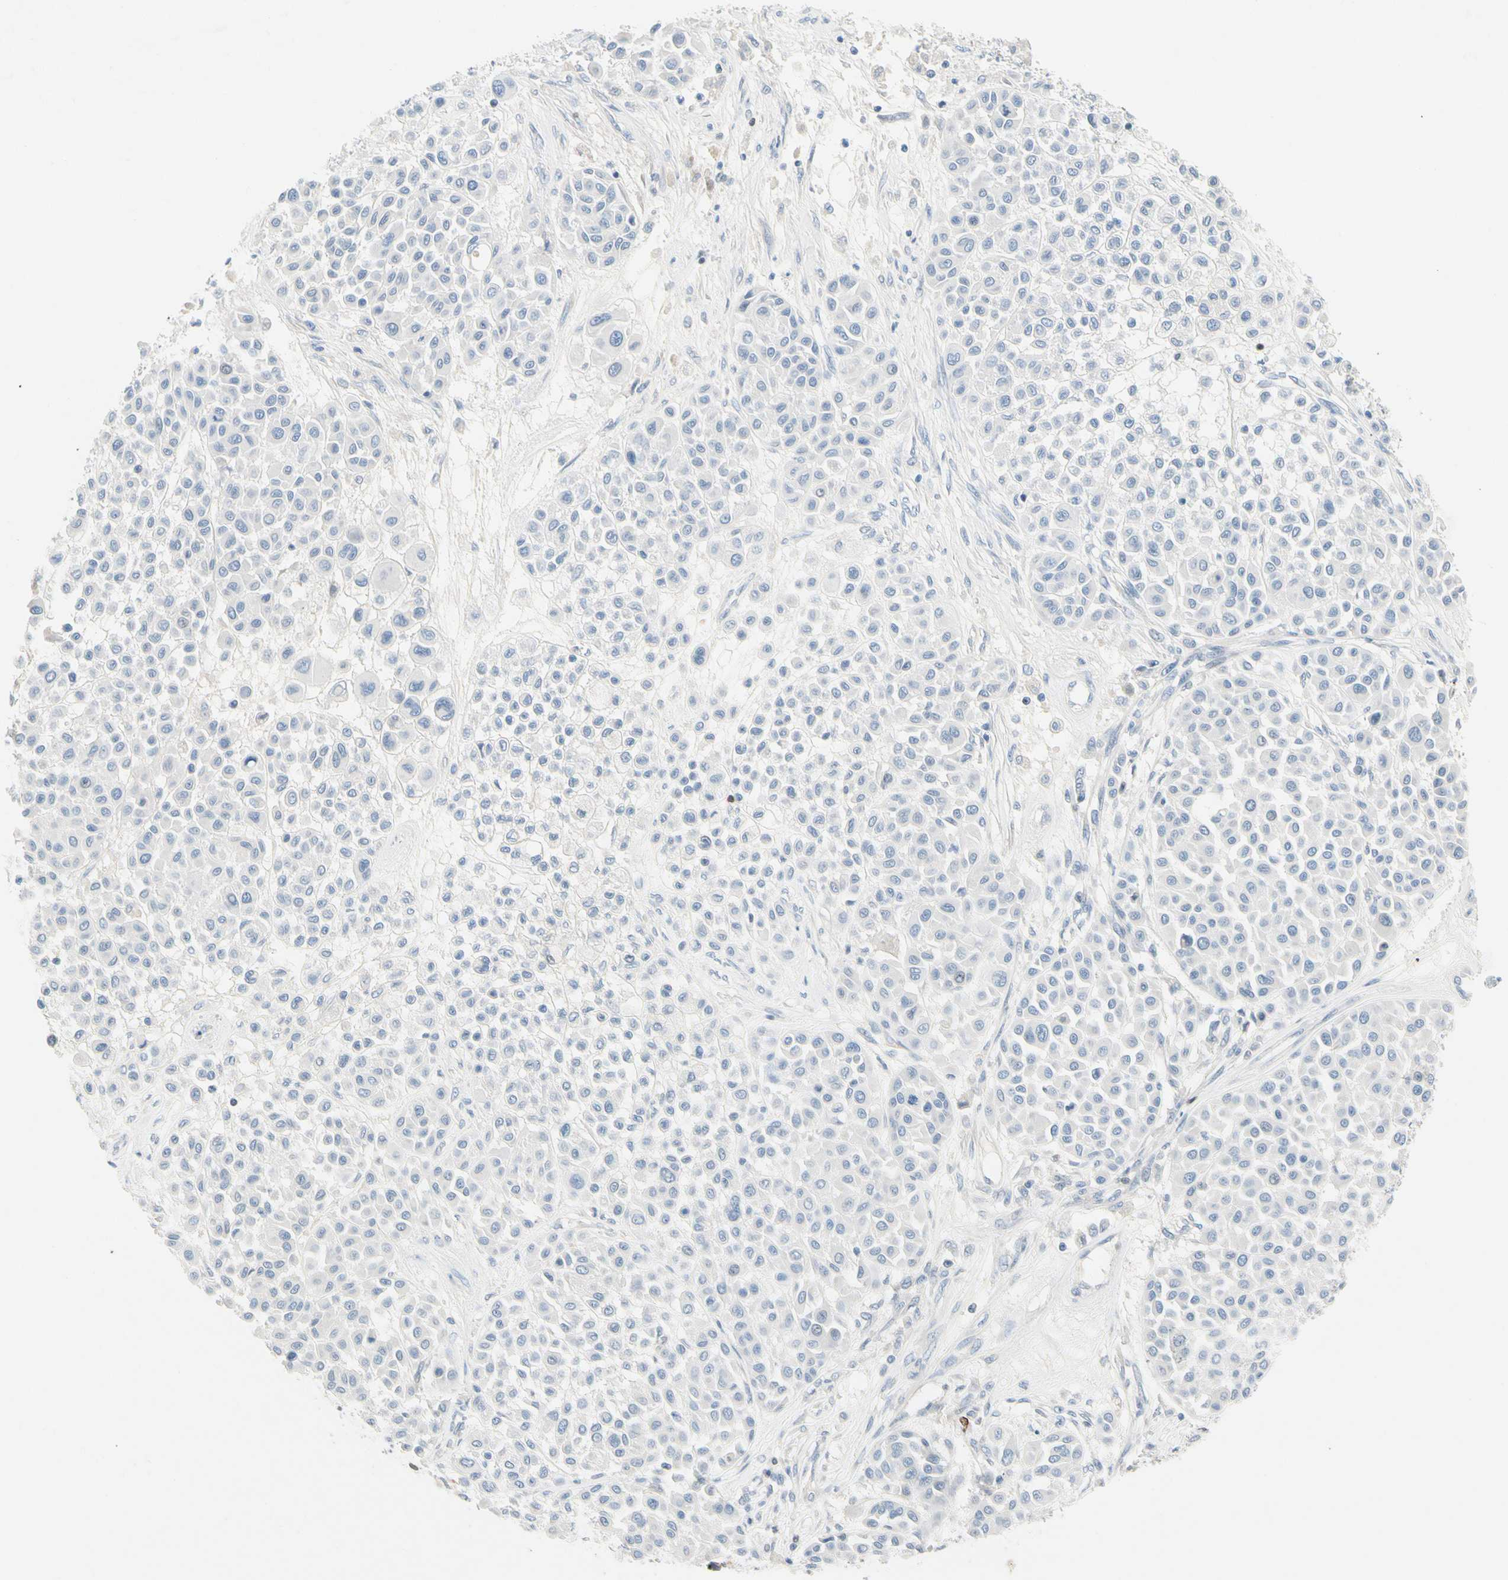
{"staining": {"intensity": "negative", "quantity": "none", "location": "none"}, "tissue": "melanoma", "cell_type": "Tumor cells", "image_type": "cancer", "snomed": [{"axis": "morphology", "description": "Malignant melanoma, Metastatic site"}, {"axis": "topography", "description": "Soft tissue"}], "caption": "Immunohistochemistry of human malignant melanoma (metastatic site) shows no staining in tumor cells.", "gene": "ZNF132", "patient": {"sex": "male", "age": 41}}